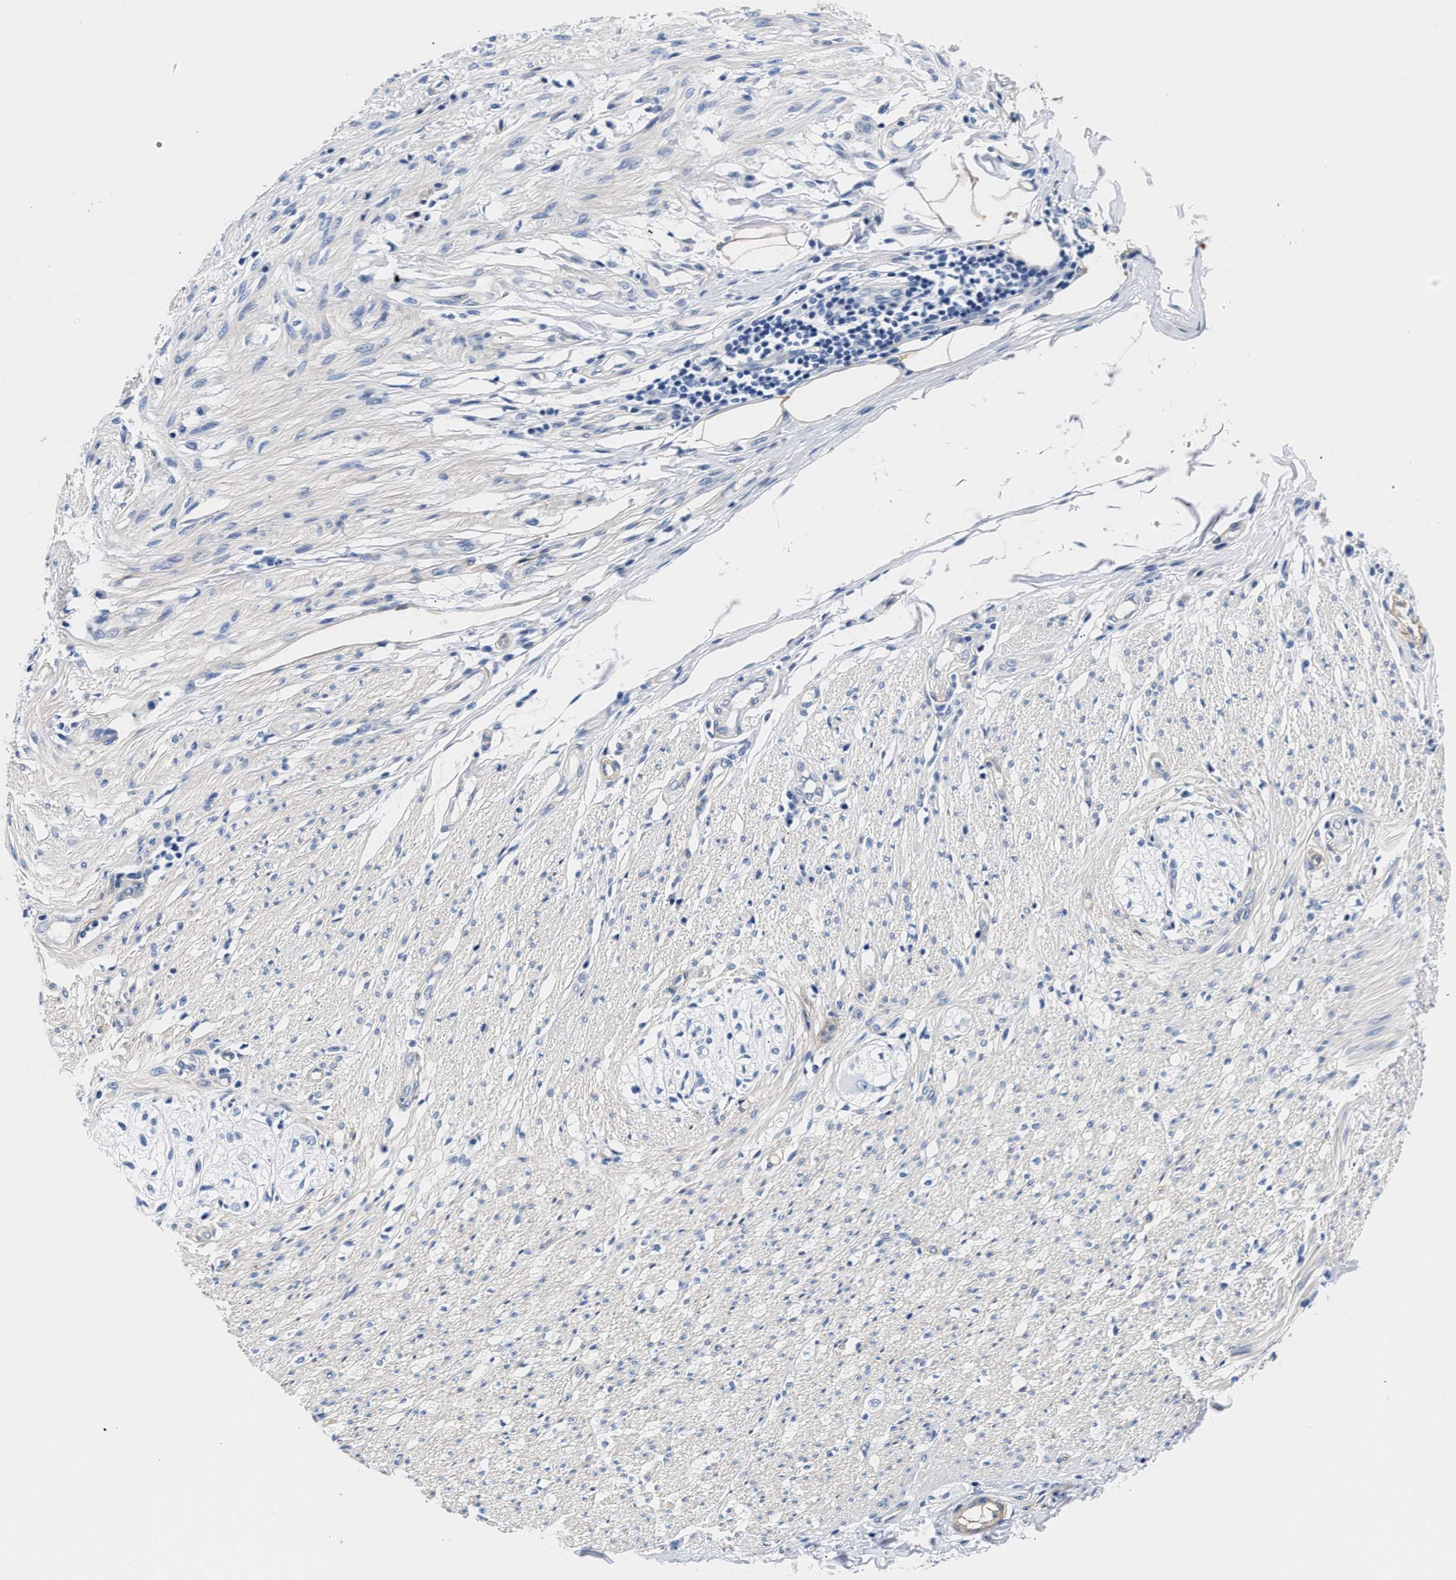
{"staining": {"intensity": "negative", "quantity": "none", "location": "none"}, "tissue": "smooth muscle", "cell_type": "Smooth muscle cells", "image_type": "normal", "snomed": [{"axis": "morphology", "description": "Normal tissue, NOS"}, {"axis": "morphology", "description": "Adenocarcinoma, NOS"}, {"axis": "topography", "description": "Colon"}, {"axis": "topography", "description": "Peripheral nerve tissue"}], "caption": "Smooth muscle cells are negative for protein expression in normal human smooth muscle. The staining is performed using DAB (3,3'-diaminobenzidine) brown chromogen with nuclei counter-stained in using hematoxylin.", "gene": "TRIM29", "patient": {"sex": "male", "age": 14}}